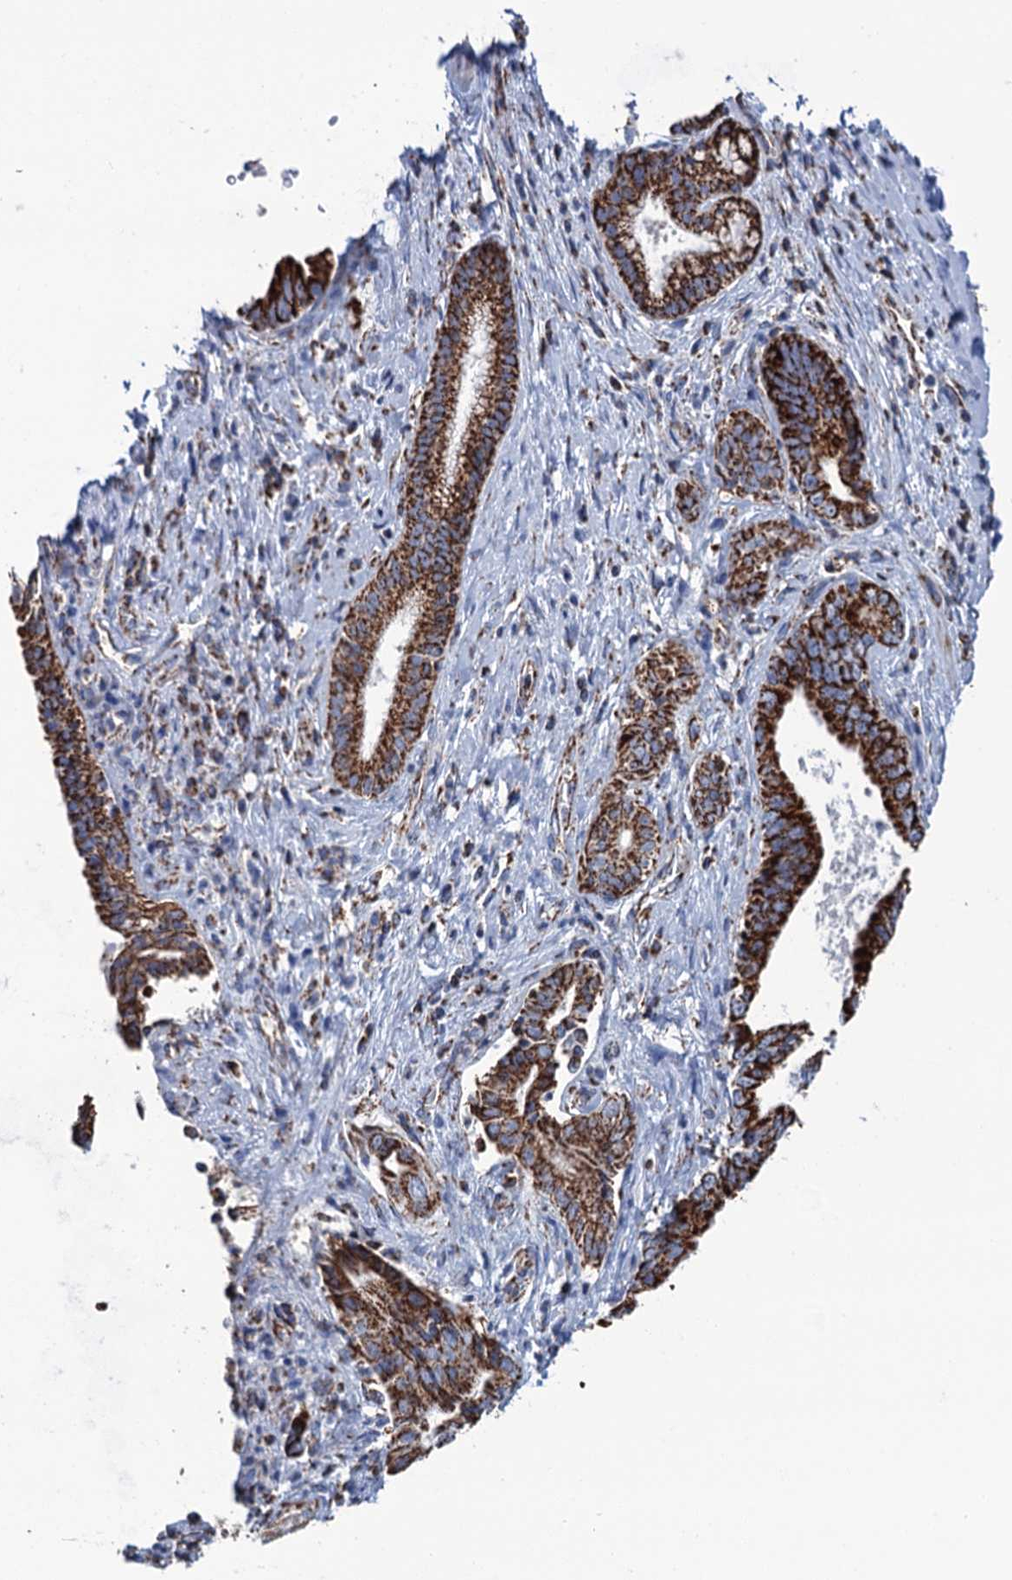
{"staining": {"intensity": "strong", "quantity": ">75%", "location": "cytoplasmic/membranous"}, "tissue": "pancreatic cancer", "cell_type": "Tumor cells", "image_type": "cancer", "snomed": [{"axis": "morphology", "description": "Adenocarcinoma, NOS"}, {"axis": "topography", "description": "Pancreas"}], "caption": "Pancreatic cancer stained with a brown dye shows strong cytoplasmic/membranous positive staining in about >75% of tumor cells.", "gene": "IVD", "patient": {"sex": "female", "age": 55}}